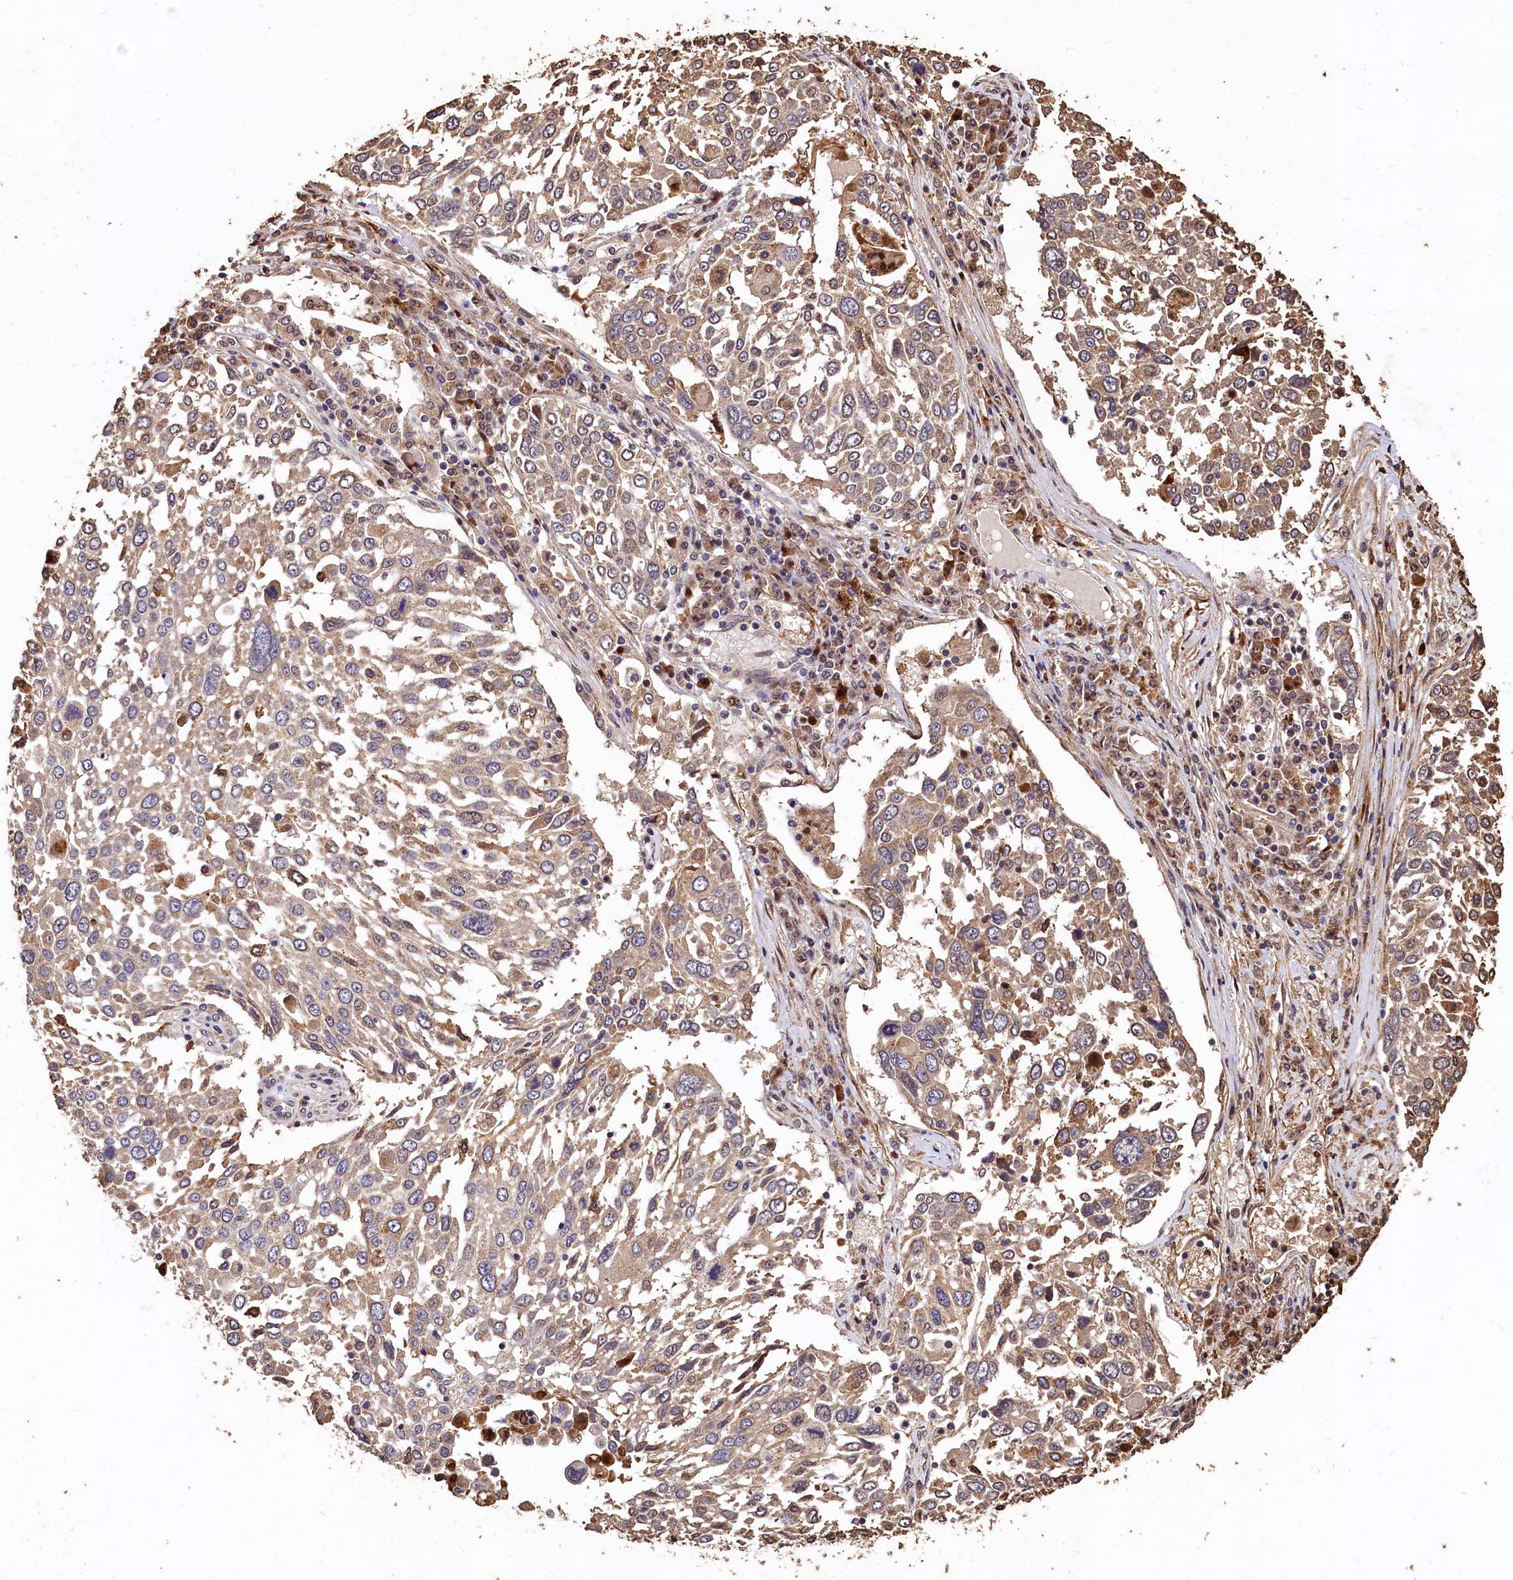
{"staining": {"intensity": "weak", "quantity": ">75%", "location": "cytoplasmic/membranous"}, "tissue": "lung cancer", "cell_type": "Tumor cells", "image_type": "cancer", "snomed": [{"axis": "morphology", "description": "Squamous cell carcinoma, NOS"}, {"axis": "topography", "description": "Lung"}], "caption": "High-magnification brightfield microscopy of lung squamous cell carcinoma stained with DAB (brown) and counterstained with hematoxylin (blue). tumor cells exhibit weak cytoplasmic/membranous staining is appreciated in approximately>75% of cells. (DAB (3,3'-diaminobenzidine) IHC, brown staining for protein, blue staining for nuclei).", "gene": "LSM4", "patient": {"sex": "male", "age": 65}}